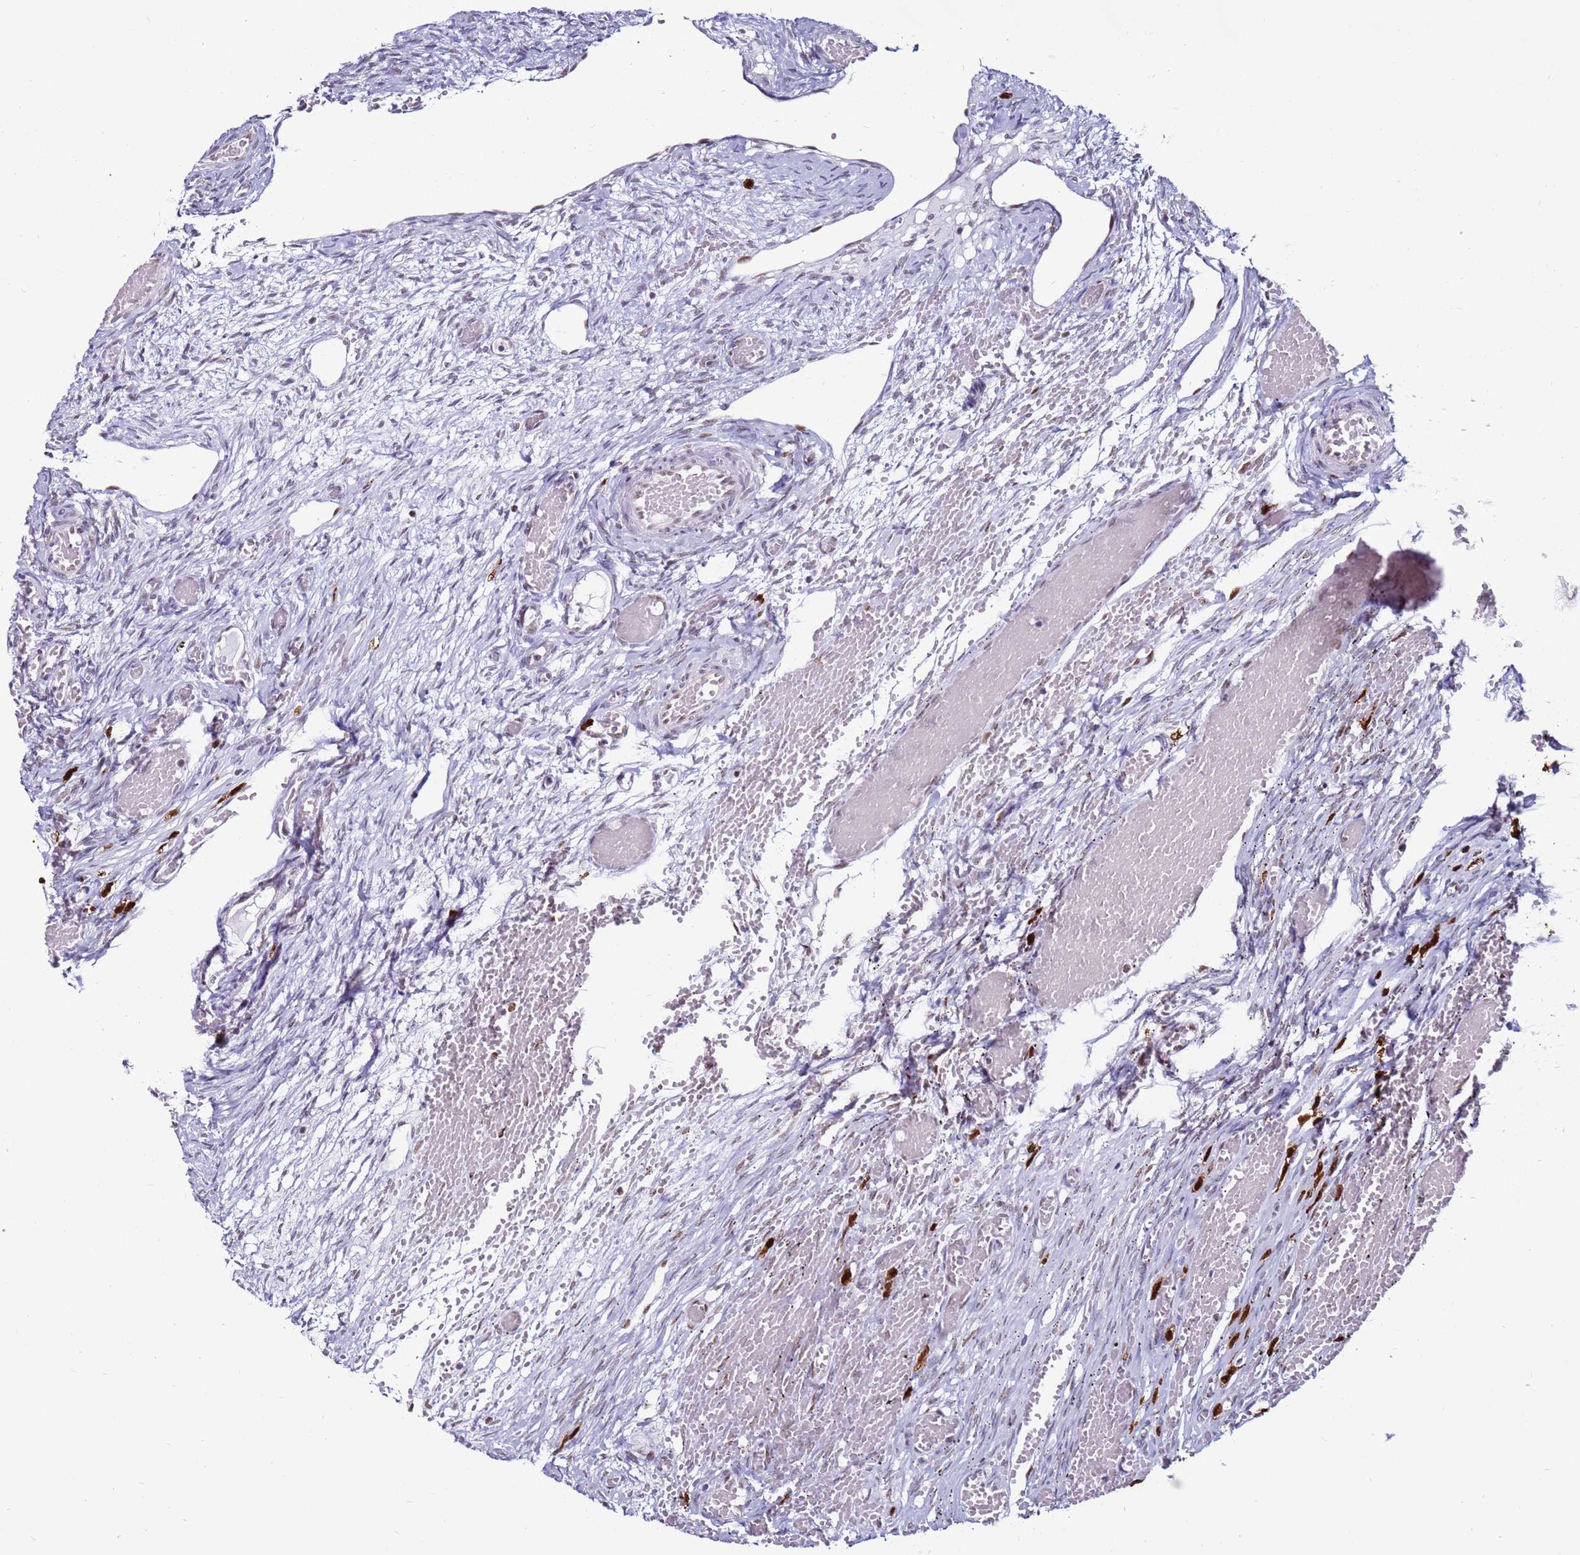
{"staining": {"intensity": "strong", "quantity": ">75%", "location": "nuclear"}, "tissue": "ovary", "cell_type": "Follicle cells", "image_type": "normal", "snomed": [{"axis": "morphology", "description": "Adenocarcinoma, NOS"}, {"axis": "topography", "description": "Endometrium"}], "caption": "DAB (3,3'-diaminobenzidine) immunohistochemical staining of unremarkable ovary shows strong nuclear protein positivity in about >75% of follicle cells. The staining is performed using DAB (3,3'-diaminobenzidine) brown chromogen to label protein expression. The nuclei are counter-stained blue using hematoxylin.", "gene": "KPNA4", "patient": {"sex": "female", "age": 32}}